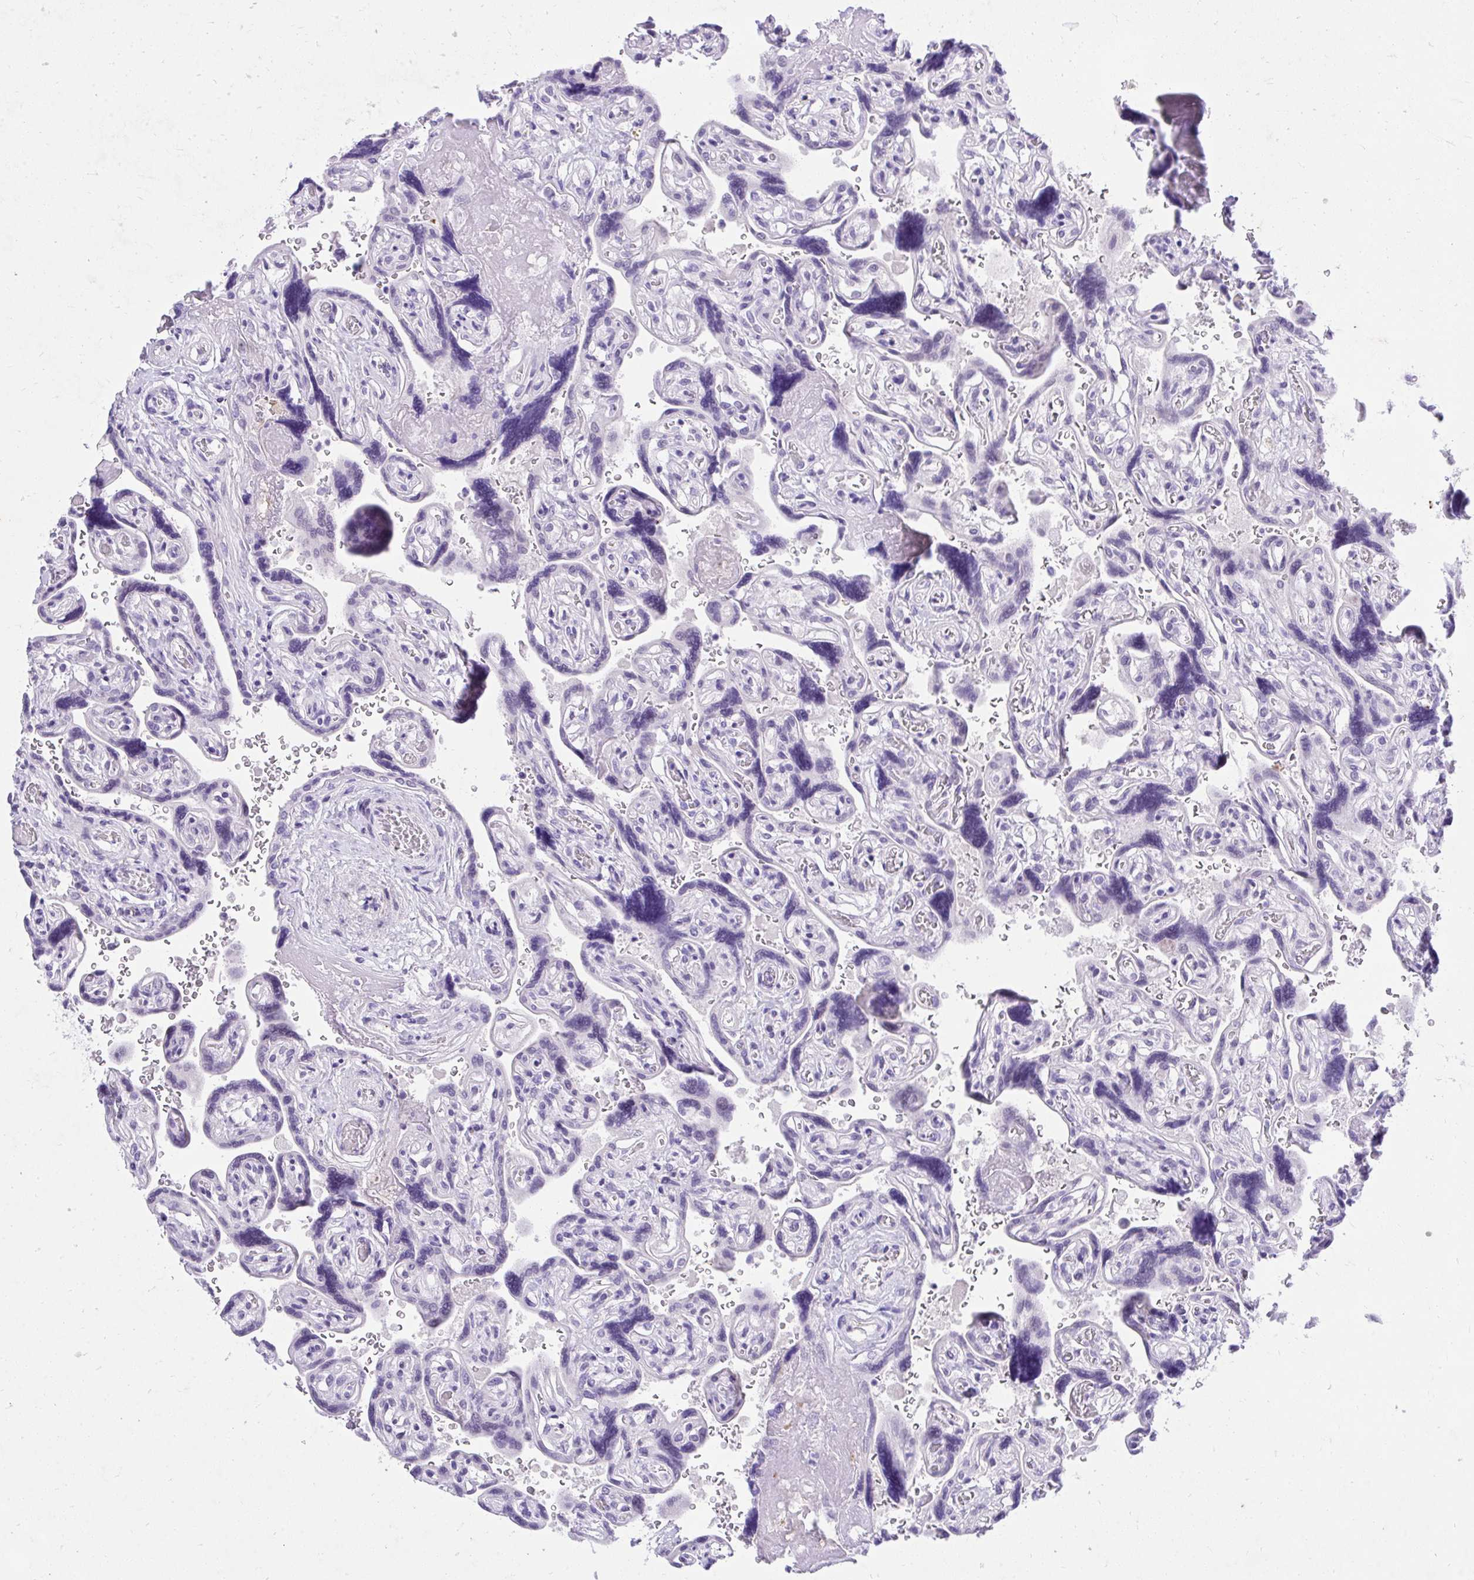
{"staining": {"intensity": "weak", "quantity": "<25%", "location": "nuclear"}, "tissue": "placenta", "cell_type": "Decidual cells", "image_type": "normal", "snomed": [{"axis": "morphology", "description": "Normal tissue, NOS"}, {"axis": "topography", "description": "Placenta"}], "caption": "A micrograph of placenta stained for a protein demonstrates no brown staining in decidual cells.", "gene": "KLK1", "patient": {"sex": "female", "age": 32}}